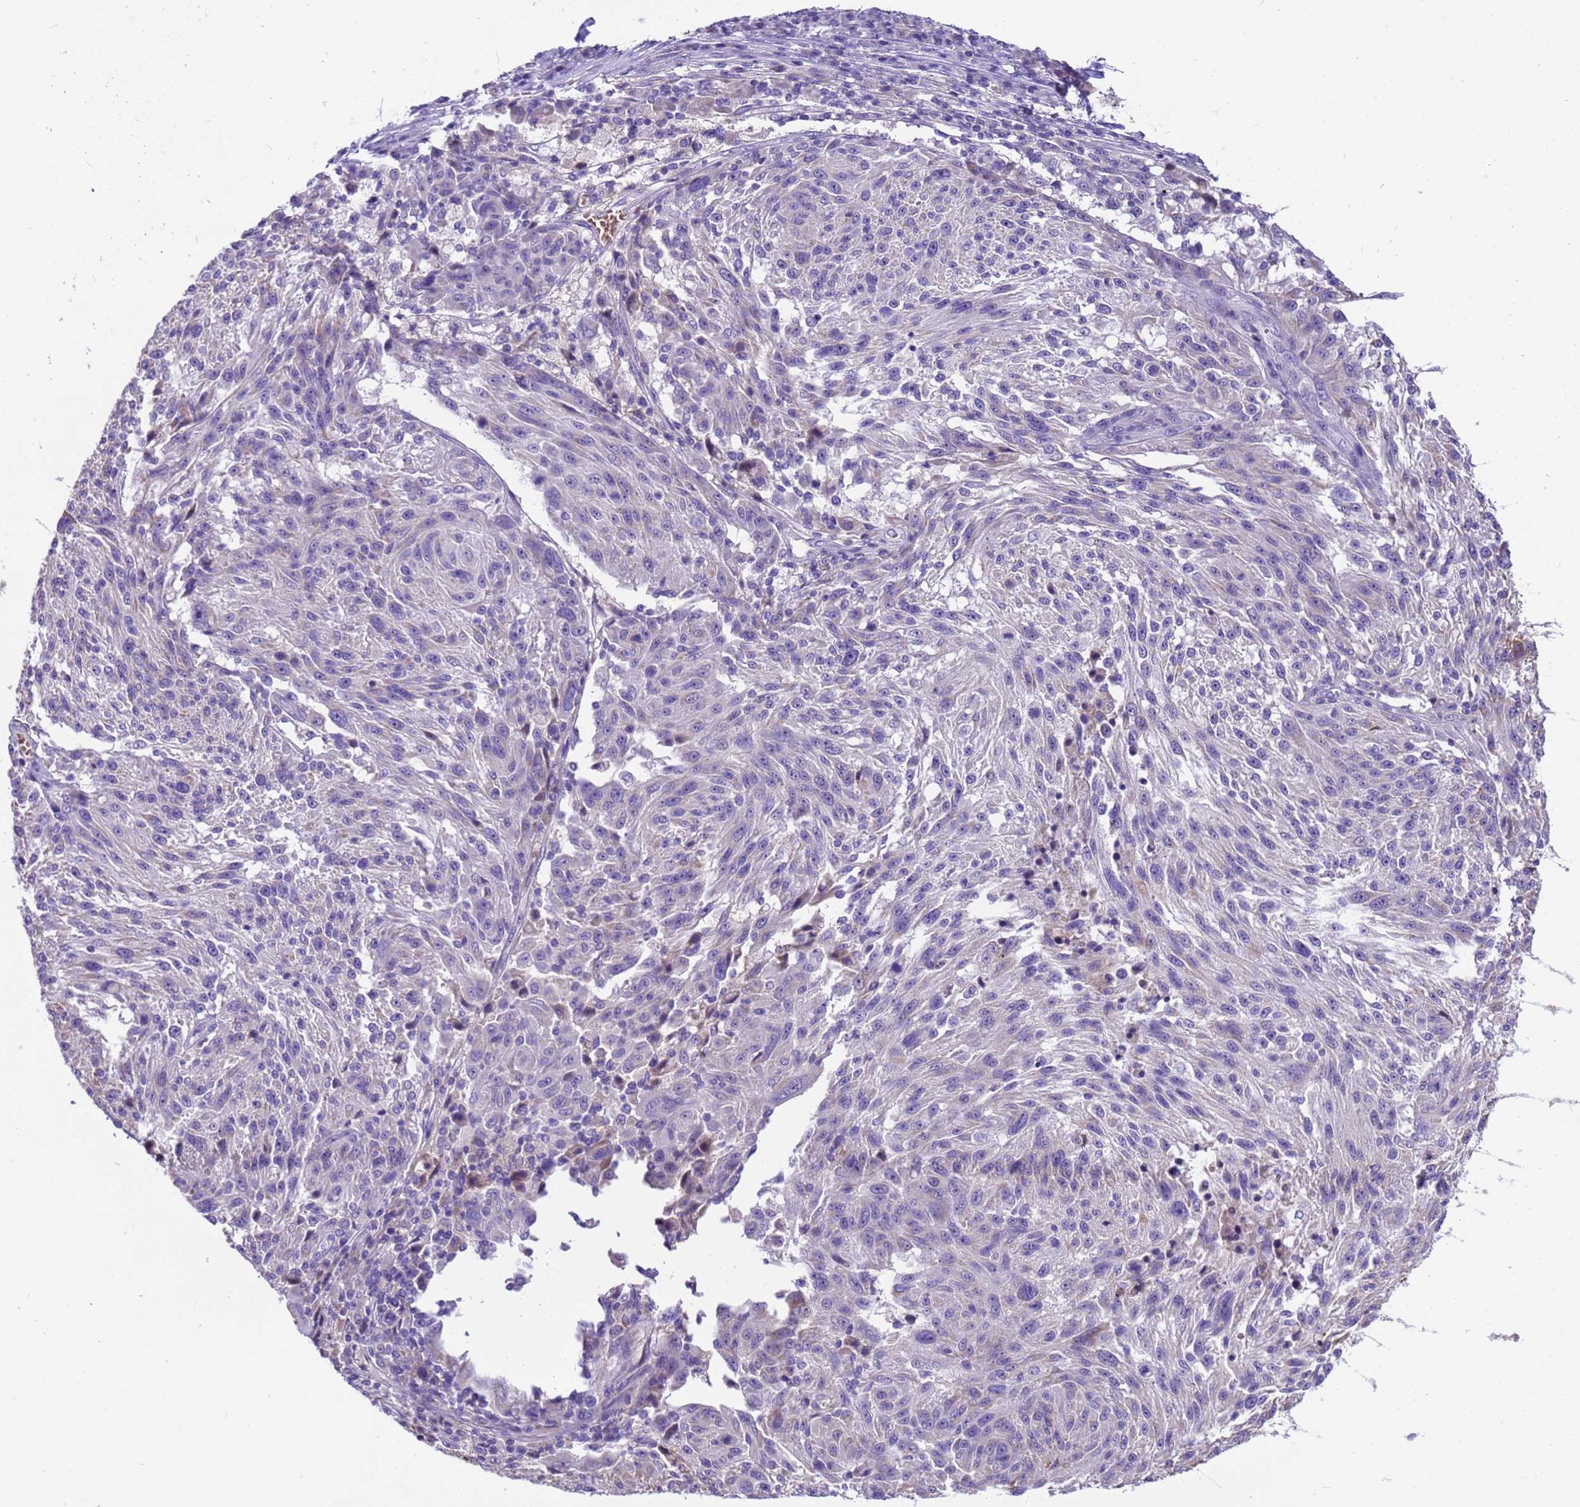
{"staining": {"intensity": "negative", "quantity": "none", "location": "none"}, "tissue": "melanoma", "cell_type": "Tumor cells", "image_type": "cancer", "snomed": [{"axis": "morphology", "description": "Malignant melanoma, NOS"}, {"axis": "topography", "description": "Skin"}], "caption": "The photomicrograph exhibits no significant expression in tumor cells of malignant melanoma. The staining is performed using DAB brown chromogen with nuclei counter-stained in using hematoxylin.", "gene": "PIEZO2", "patient": {"sex": "male", "age": 53}}